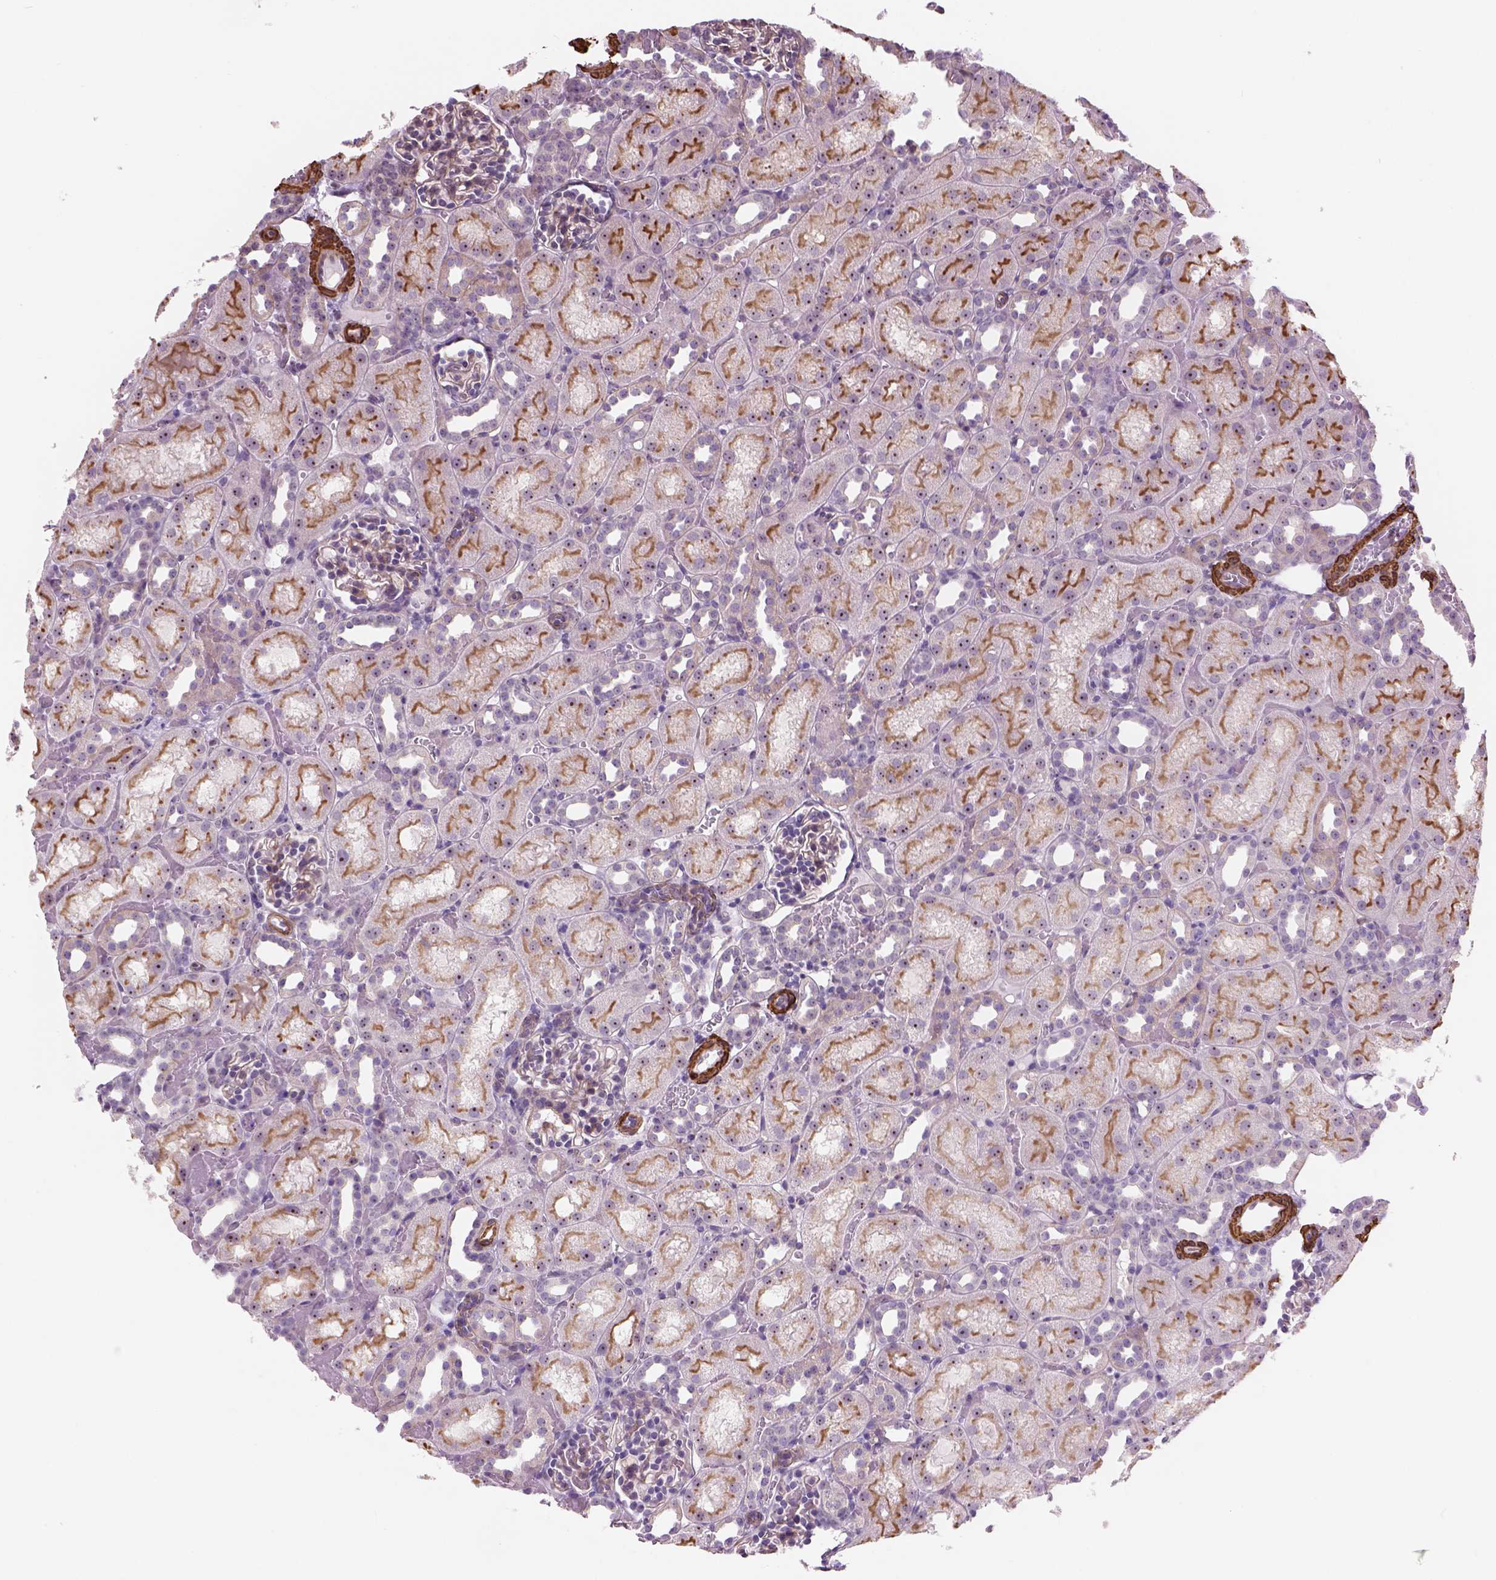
{"staining": {"intensity": "moderate", "quantity": "25%-75%", "location": "cytoplasmic/membranous"}, "tissue": "kidney", "cell_type": "Cells in glomeruli", "image_type": "normal", "snomed": [{"axis": "morphology", "description": "Normal tissue, NOS"}, {"axis": "topography", "description": "Kidney"}], "caption": "IHC of unremarkable kidney reveals medium levels of moderate cytoplasmic/membranous positivity in approximately 25%-75% of cells in glomeruli. (DAB IHC, brown staining for protein, blue staining for nuclei).", "gene": "RRS1", "patient": {"sex": "male", "age": 1}}